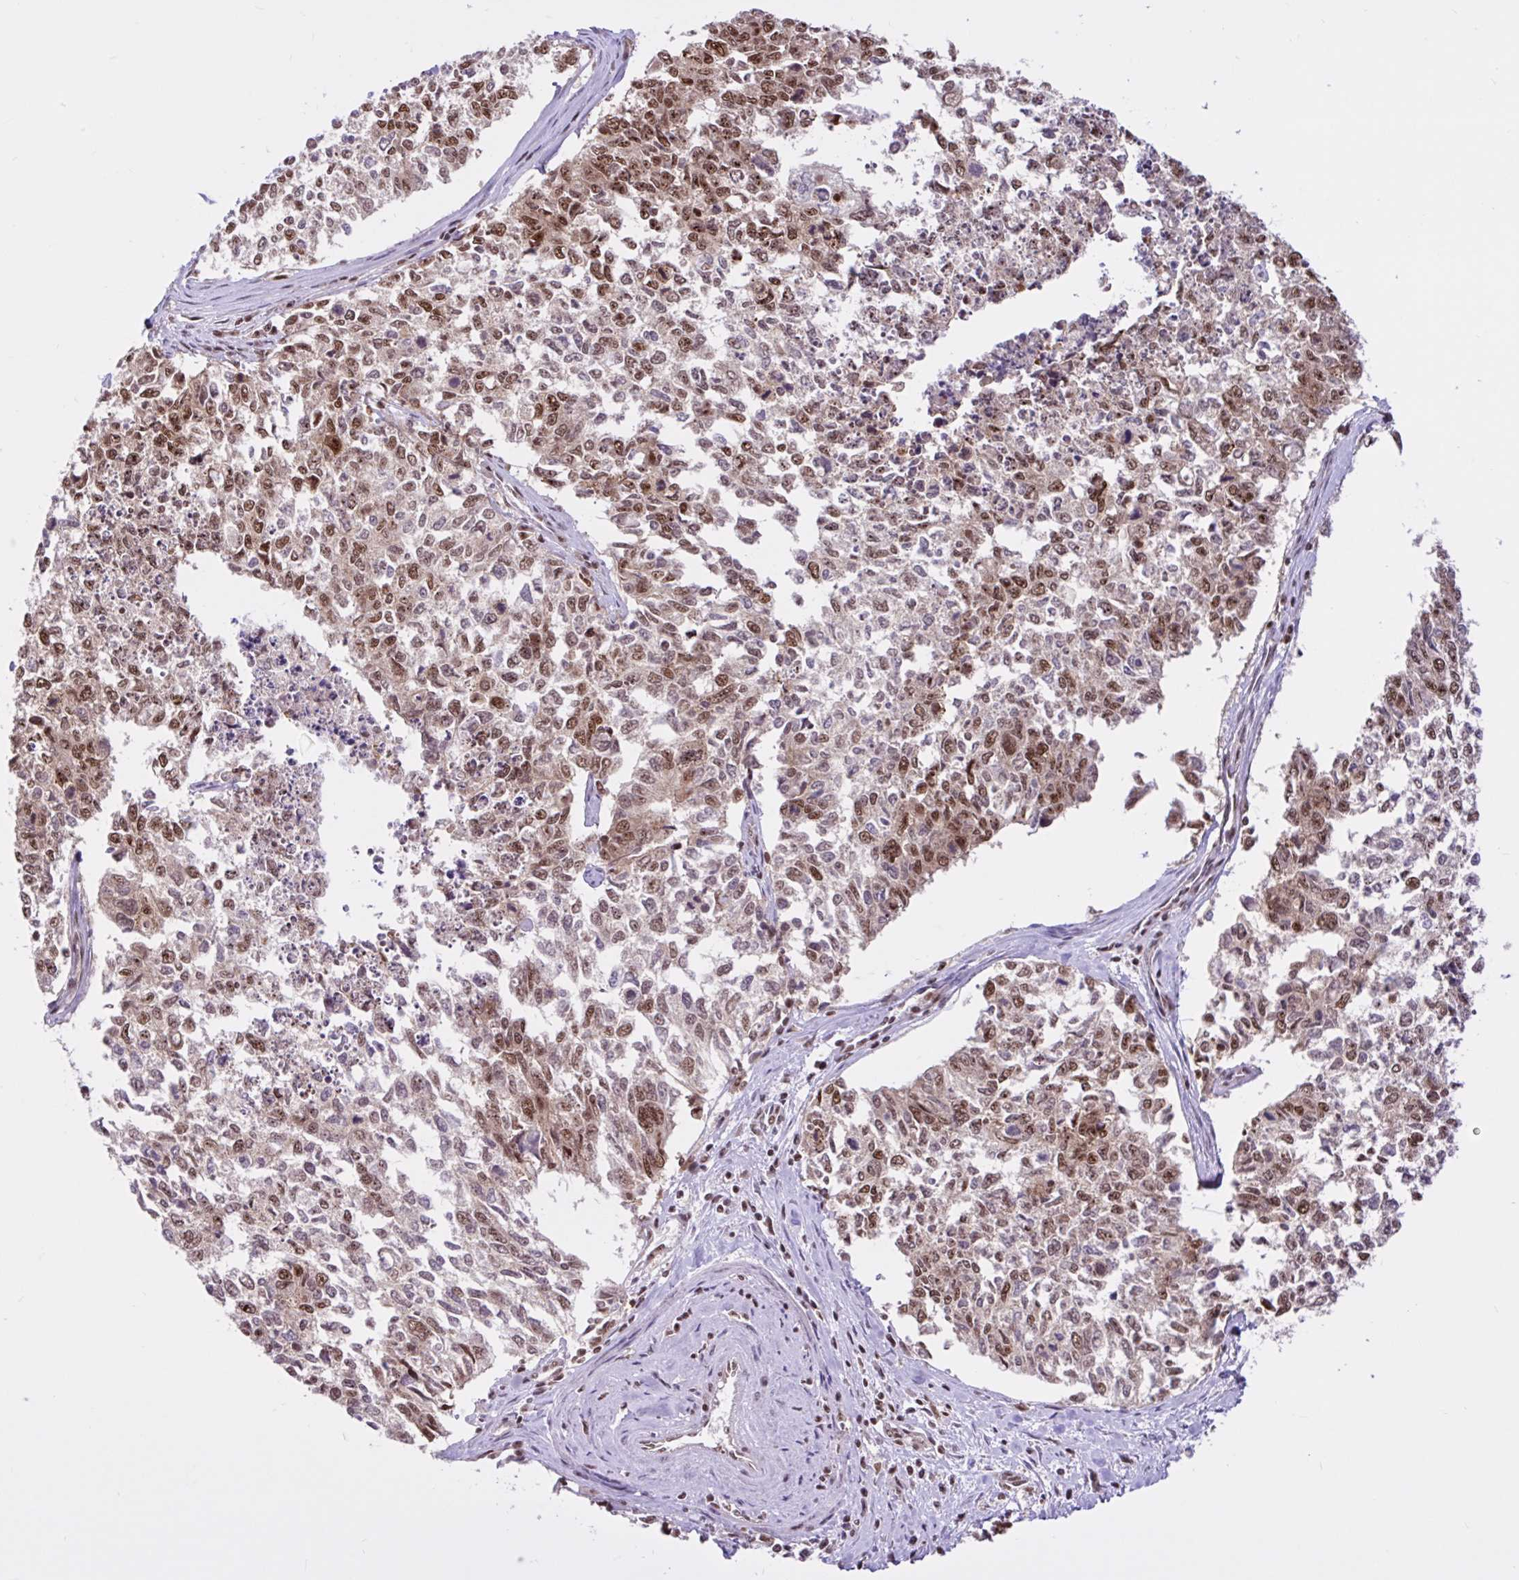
{"staining": {"intensity": "moderate", "quantity": ">75%", "location": "nuclear"}, "tissue": "cervical cancer", "cell_type": "Tumor cells", "image_type": "cancer", "snomed": [{"axis": "morphology", "description": "Adenocarcinoma, NOS"}, {"axis": "topography", "description": "Cervix"}], "caption": "Tumor cells reveal medium levels of moderate nuclear staining in approximately >75% of cells in adenocarcinoma (cervical). (DAB = brown stain, brightfield microscopy at high magnification).", "gene": "CCDC12", "patient": {"sex": "female", "age": 63}}